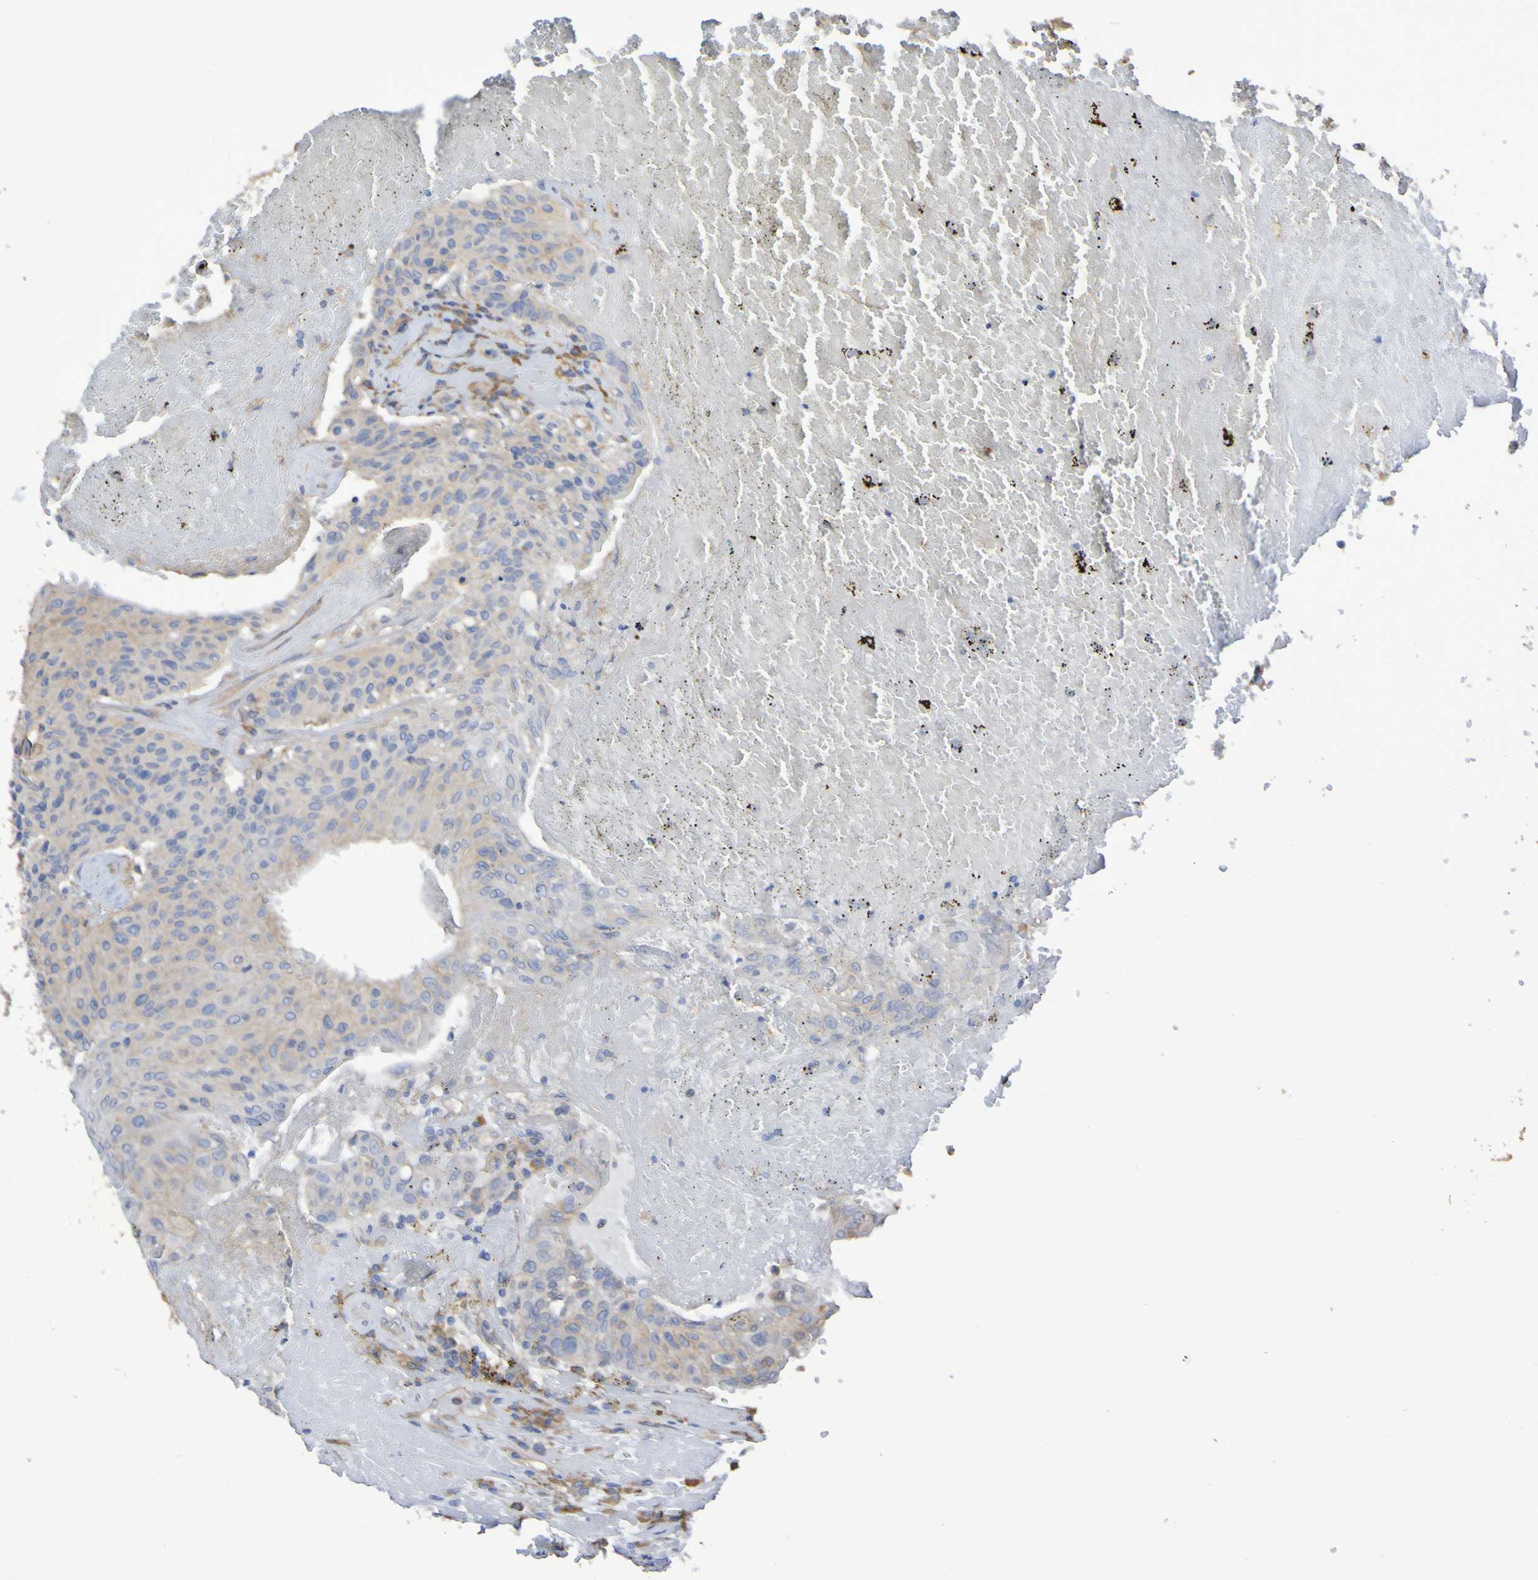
{"staining": {"intensity": "weak", "quantity": "25%-75%", "location": "cytoplasmic/membranous"}, "tissue": "urothelial cancer", "cell_type": "Tumor cells", "image_type": "cancer", "snomed": [{"axis": "morphology", "description": "Urothelial carcinoma, High grade"}, {"axis": "topography", "description": "Urinary bladder"}], "caption": "DAB (3,3'-diaminobenzidine) immunohistochemical staining of human urothelial carcinoma (high-grade) exhibits weak cytoplasmic/membranous protein staining in approximately 25%-75% of tumor cells.", "gene": "SYNJ1", "patient": {"sex": "male", "age": 66}}